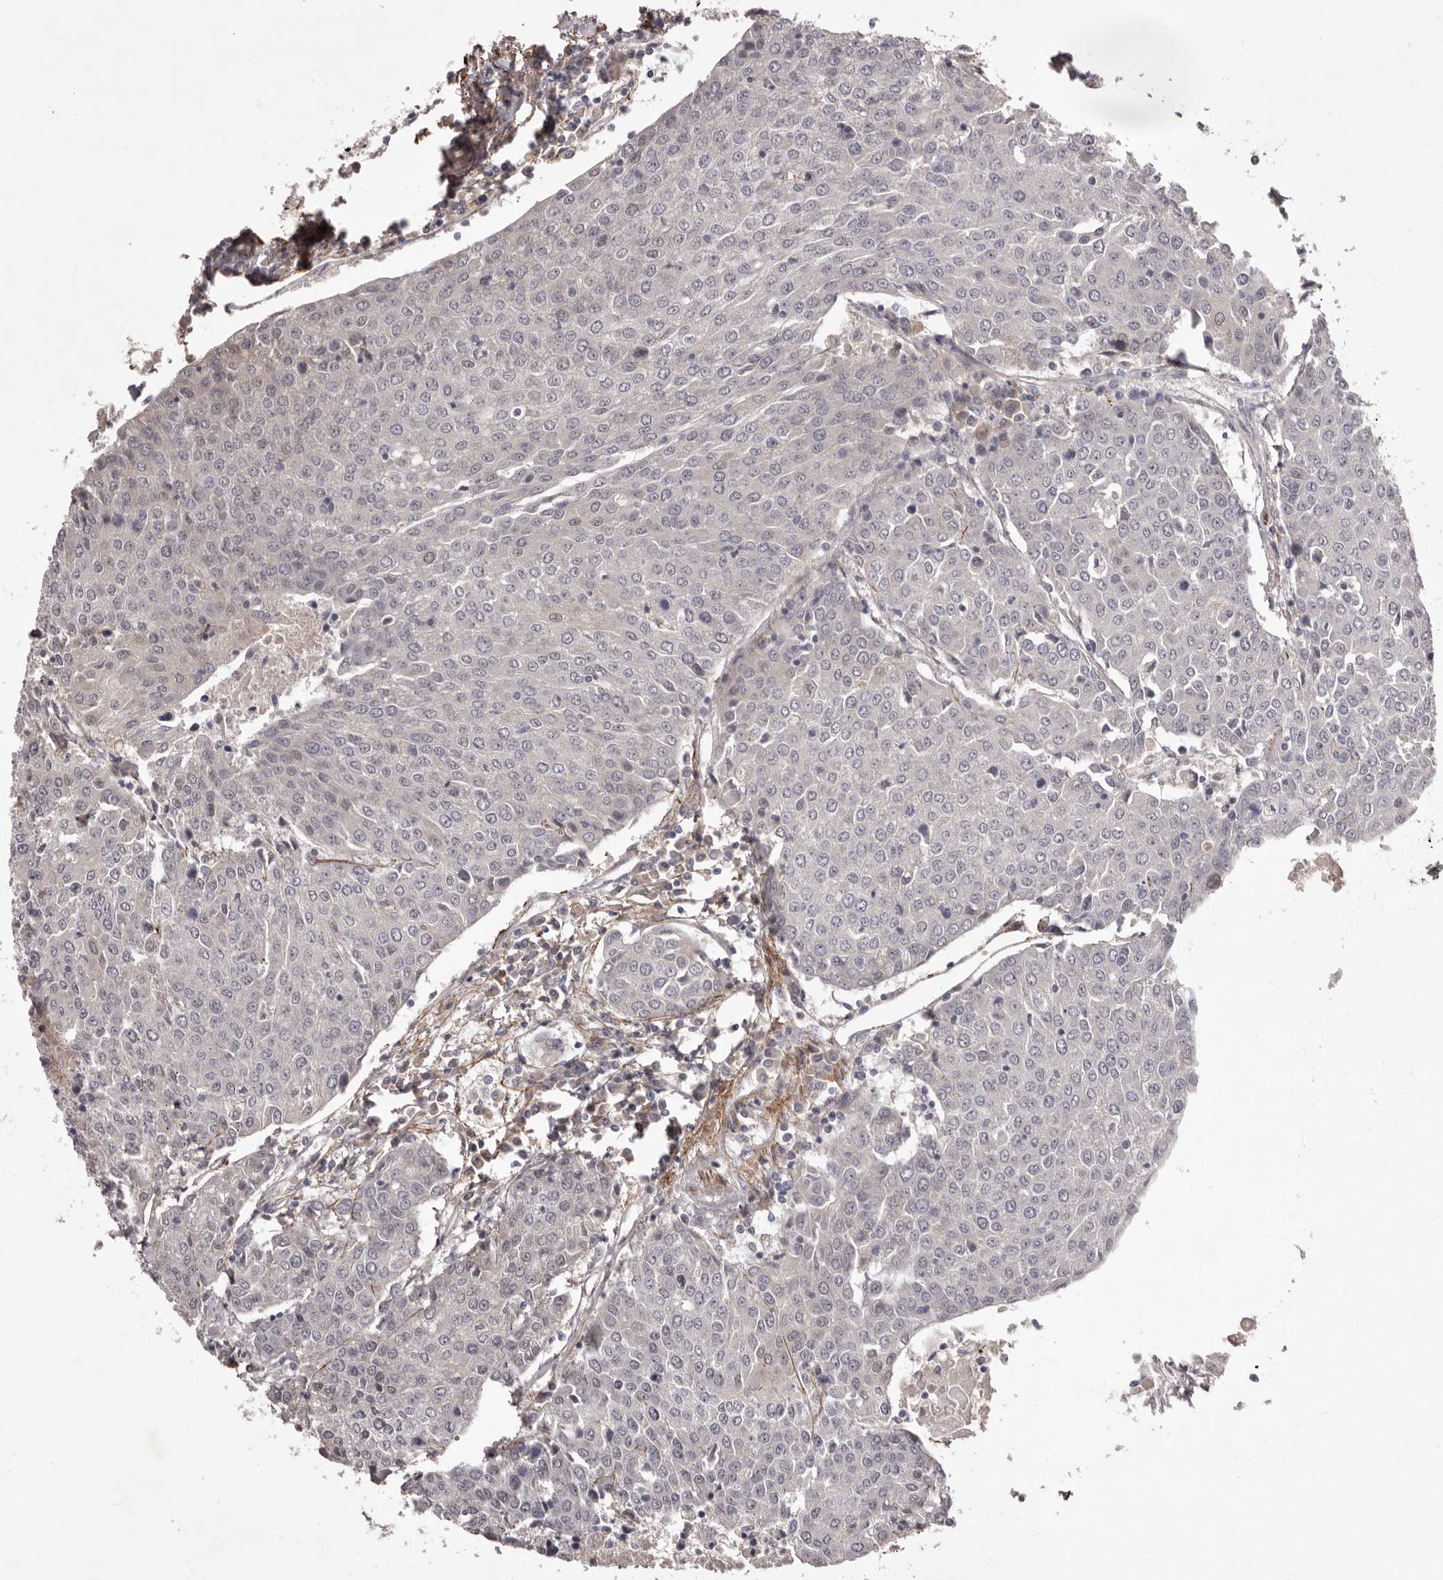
{"staining": {"intensity": "negative", "quantity": "none", "location": "none"}, "tissue": "urothelial cancer", "cell_type": "Tumor cells", "image_type": "cancer", "snomed": [{"axis": "morphology", "description": "Urothelial carcinoma, High grade"}, {"axis": "topography", "description": "Urinary bladder"}], "caption": "The photomicrograph exhibits no staining of tumor cells in high-grade urothelial carcinoma.", "gene": "HBS1L", "patient": {"sex": "female", "age": 85}}